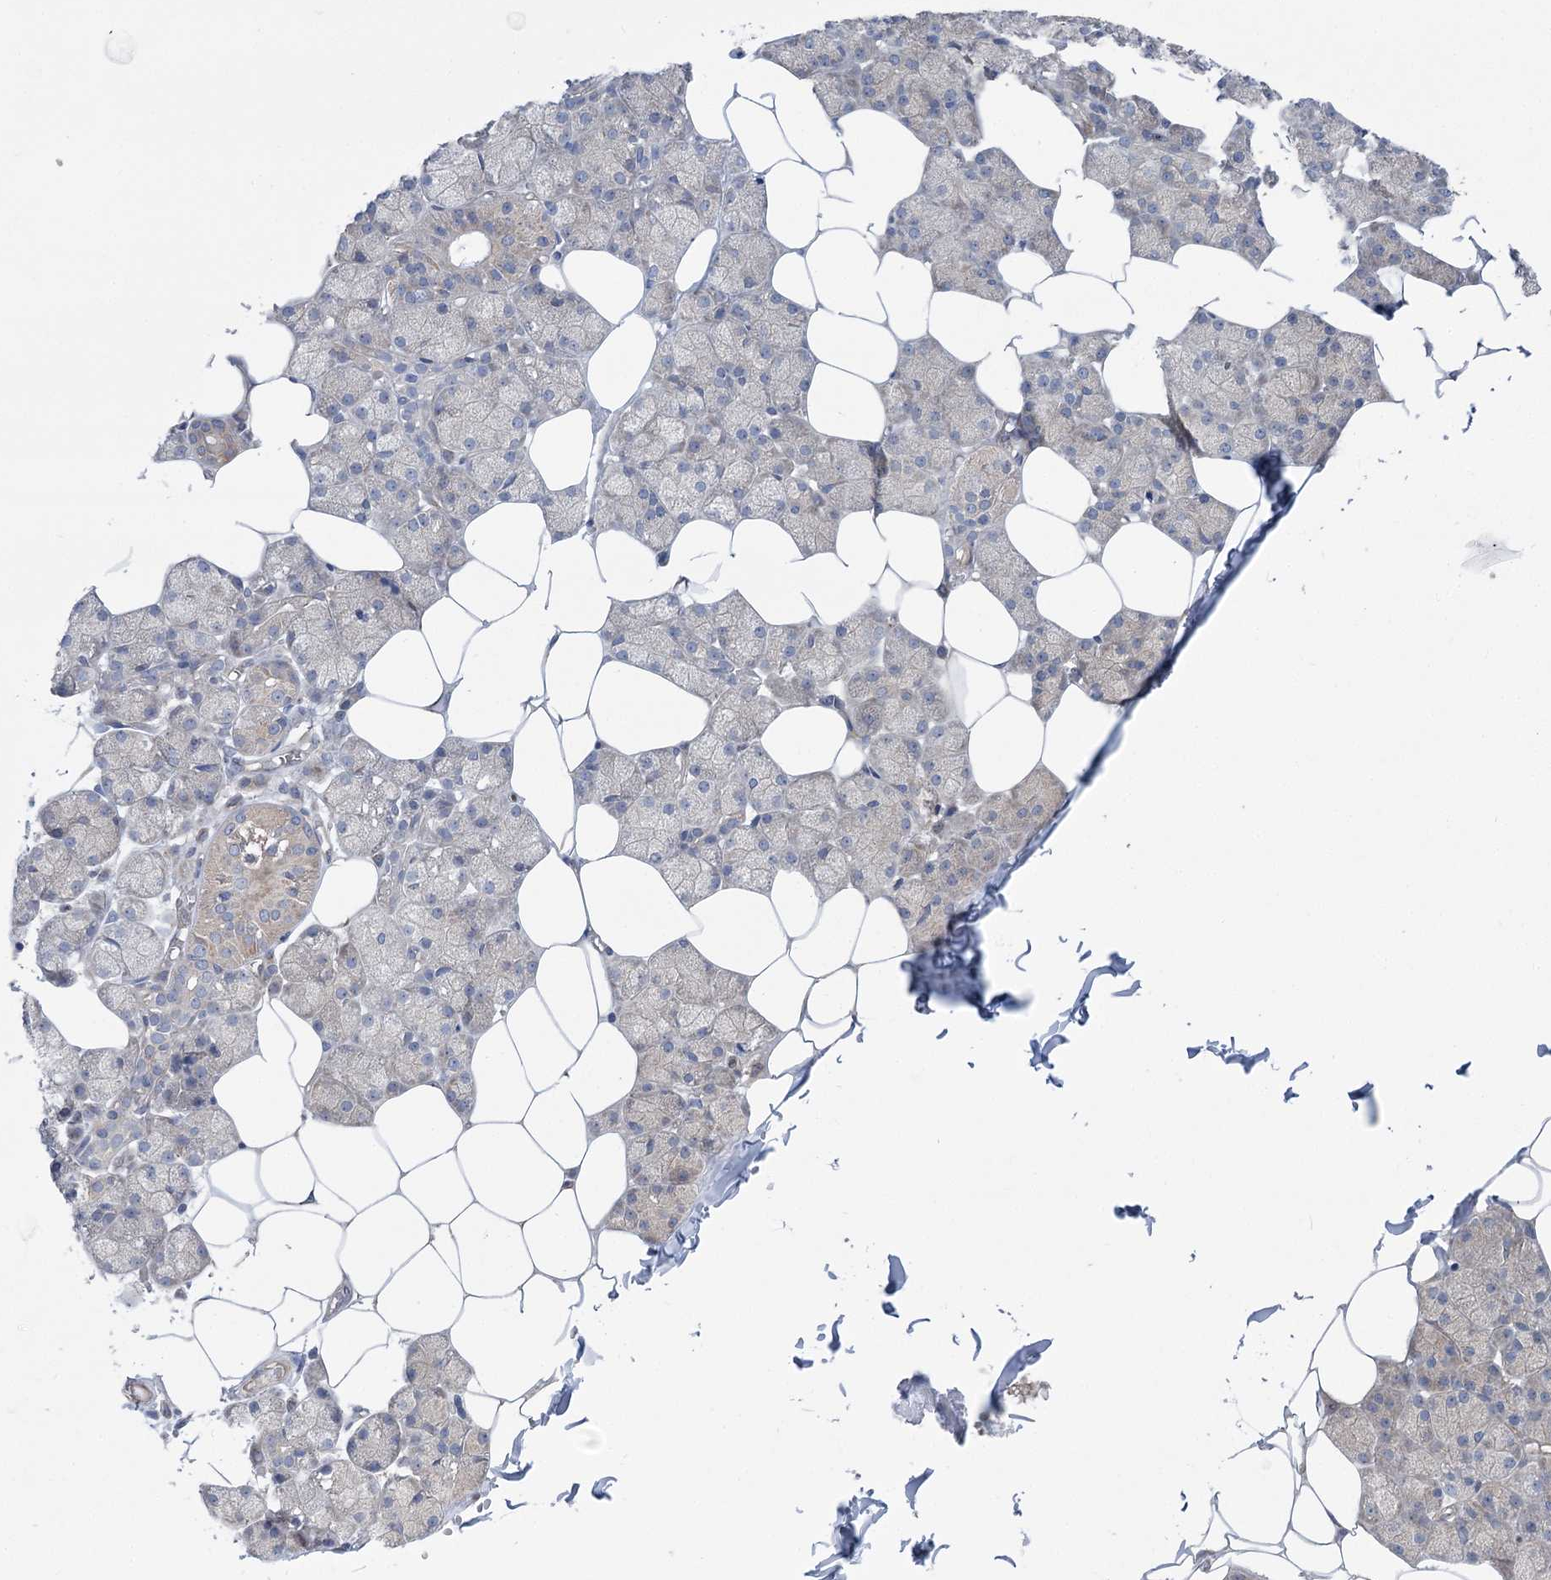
{"staining": {"intensity": "strong", "quantity": "<25%", "location": "cytoplasmic/membranous"}, "tissue": "salivary gland", "cell_type": "Glandular cells", "image_type": "normal", "snomed": [{"axis": "morphology", "description": "Normal tissue, NOS"}, {"axis": "topography", "description": "Salivary gland"}], "caption": "A histopathology image of salivary gland stained for a protein displays strong cytoplasmic/membranous brown staining in glandular cells.", "gene": "SCN11A", "patient": {"sex": "male", "age": 62}}